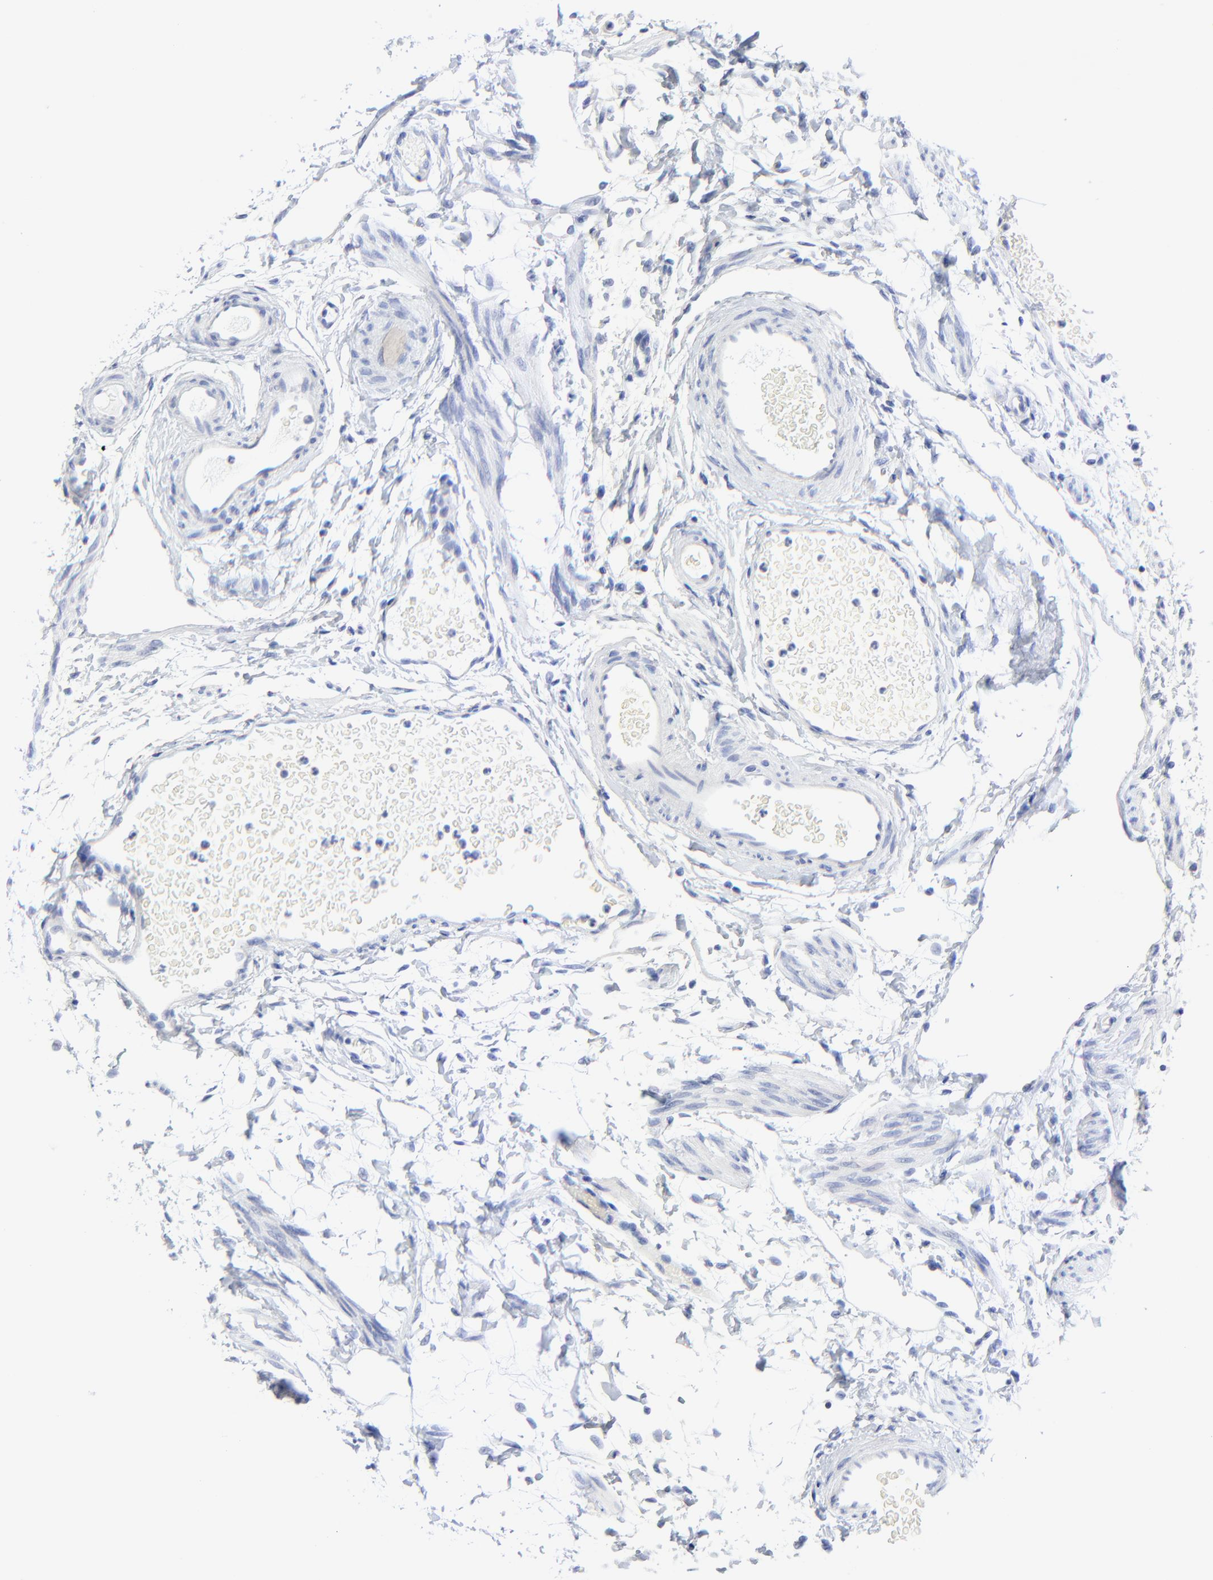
{"staining": {"intensity": "negative", "quantity": "none", "location": "none"}, "tissue": "fallopian tube", "cell_type": "Glandular cells", "image_type": "normal", "snomed": [{"axis": "morphology", "description": "Normal tissue, NOS"}, {"axis": "morphology", "description": "Dermoid, NOS"}, {"axis": "topography", "description": "Fallopian tube"}], "caption": "Human fallopian tube stained for a protein using immunohistochemistry reveals no positivity in glandular cells.", "gene": "PSD3", "patient": {"sex": "female", "age": 33}}